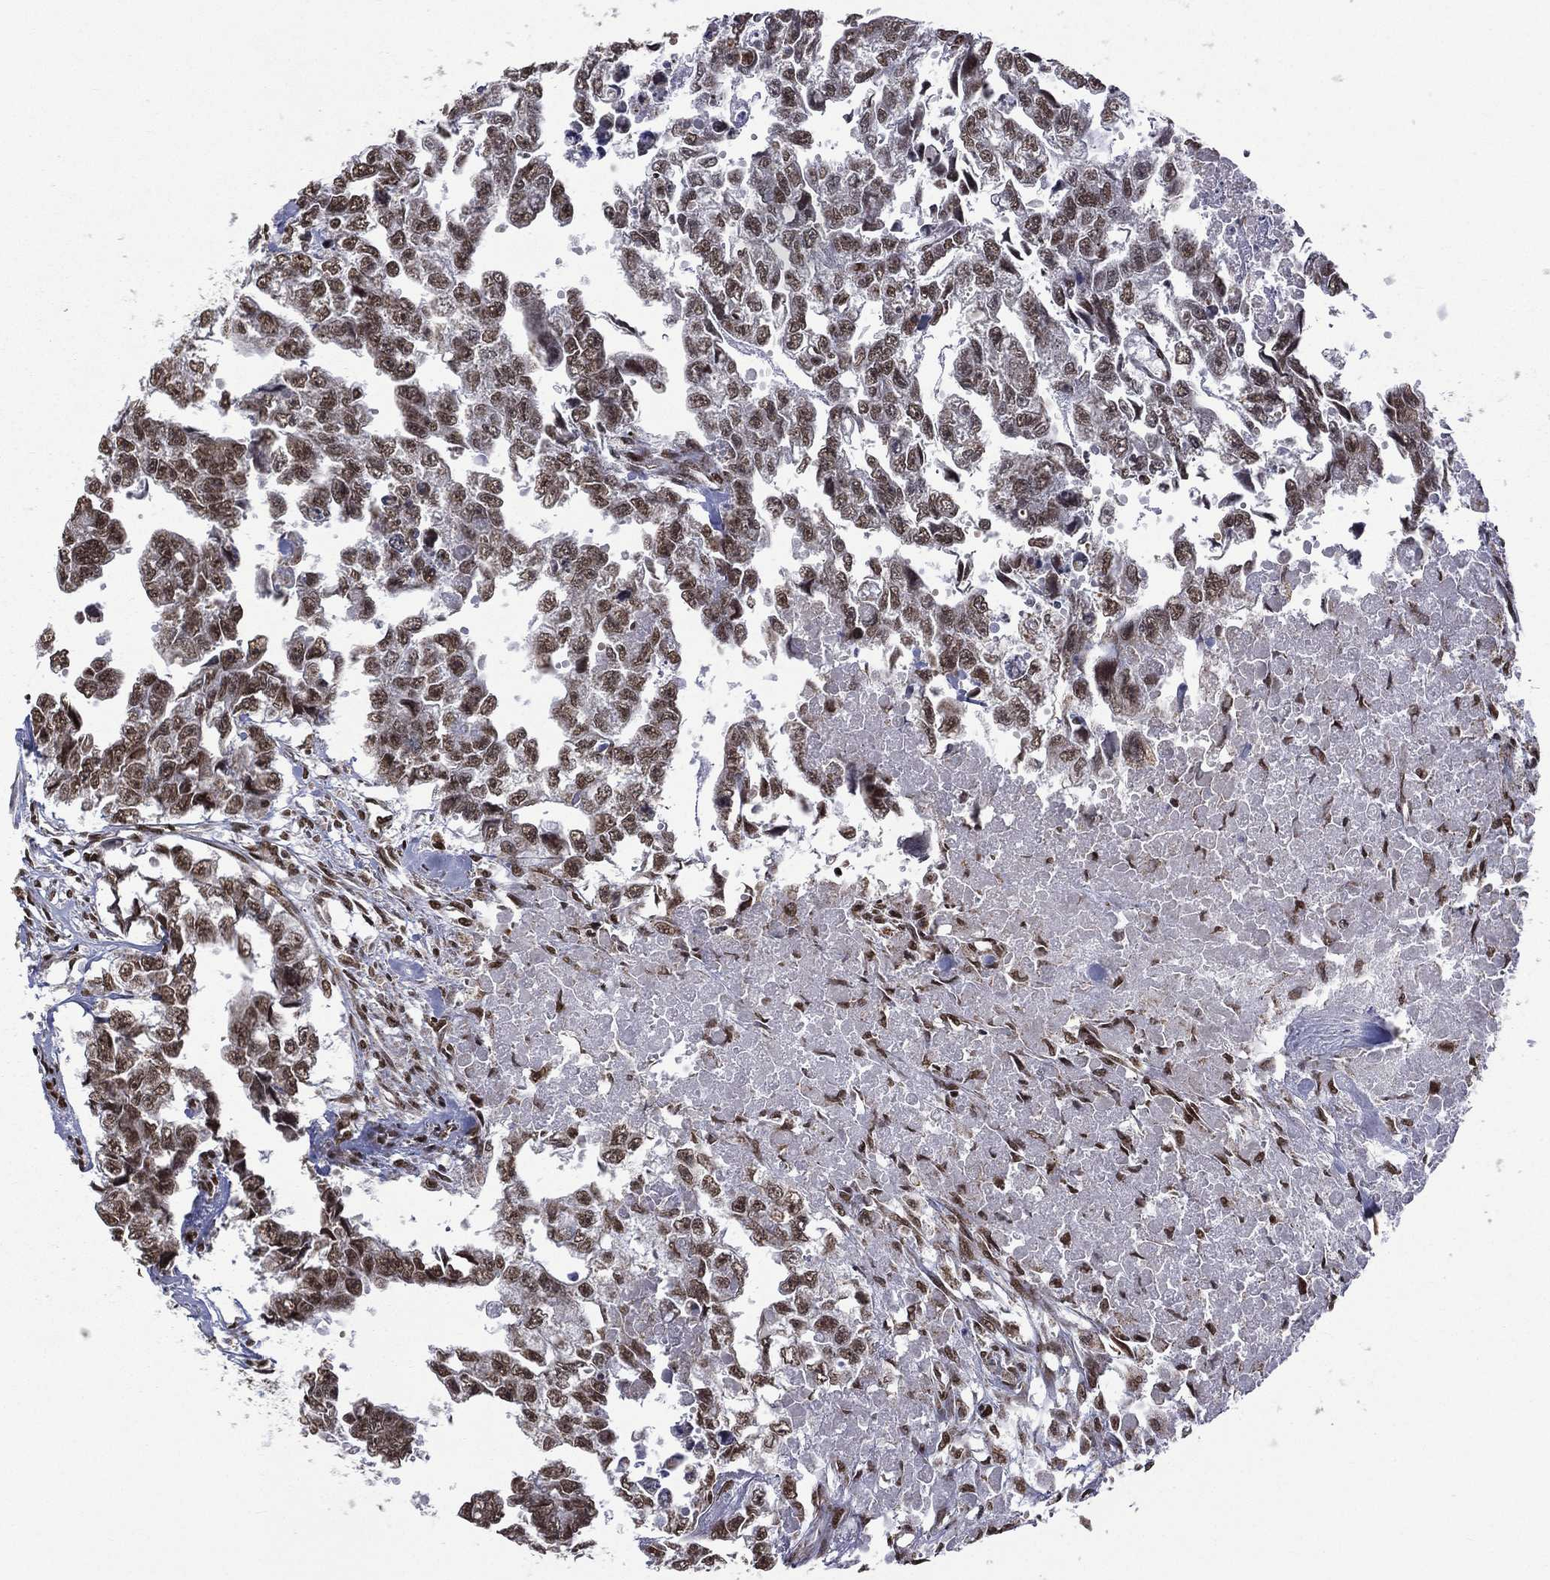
{"staining": {"intensity": "moderate", "quantity": ">75%", "location": "nuclear"}, "tissue": "testis cancer", "cell_type": "Tumor cells", "image_type": "cancer", "snomed": [{"axis": "morphology", "description": "Carcinoma, Embryonal, NOS"}, {"axis": "morphology", "description": "Teratoma, malignant, NOS"}, {"axis": "topography", "description": "Testis"}], "caption": "Immunohistochemical staining of human testis embryonal carcinoma demonstrates medium levels of moderate nuclear protein expression in about >75% of tumor cells. Immunohistochemistry stains the protein in brown and the nuclei are stained blue.", "gene": "C5orf24", "patient": {"sex": "male", "age": 44}}